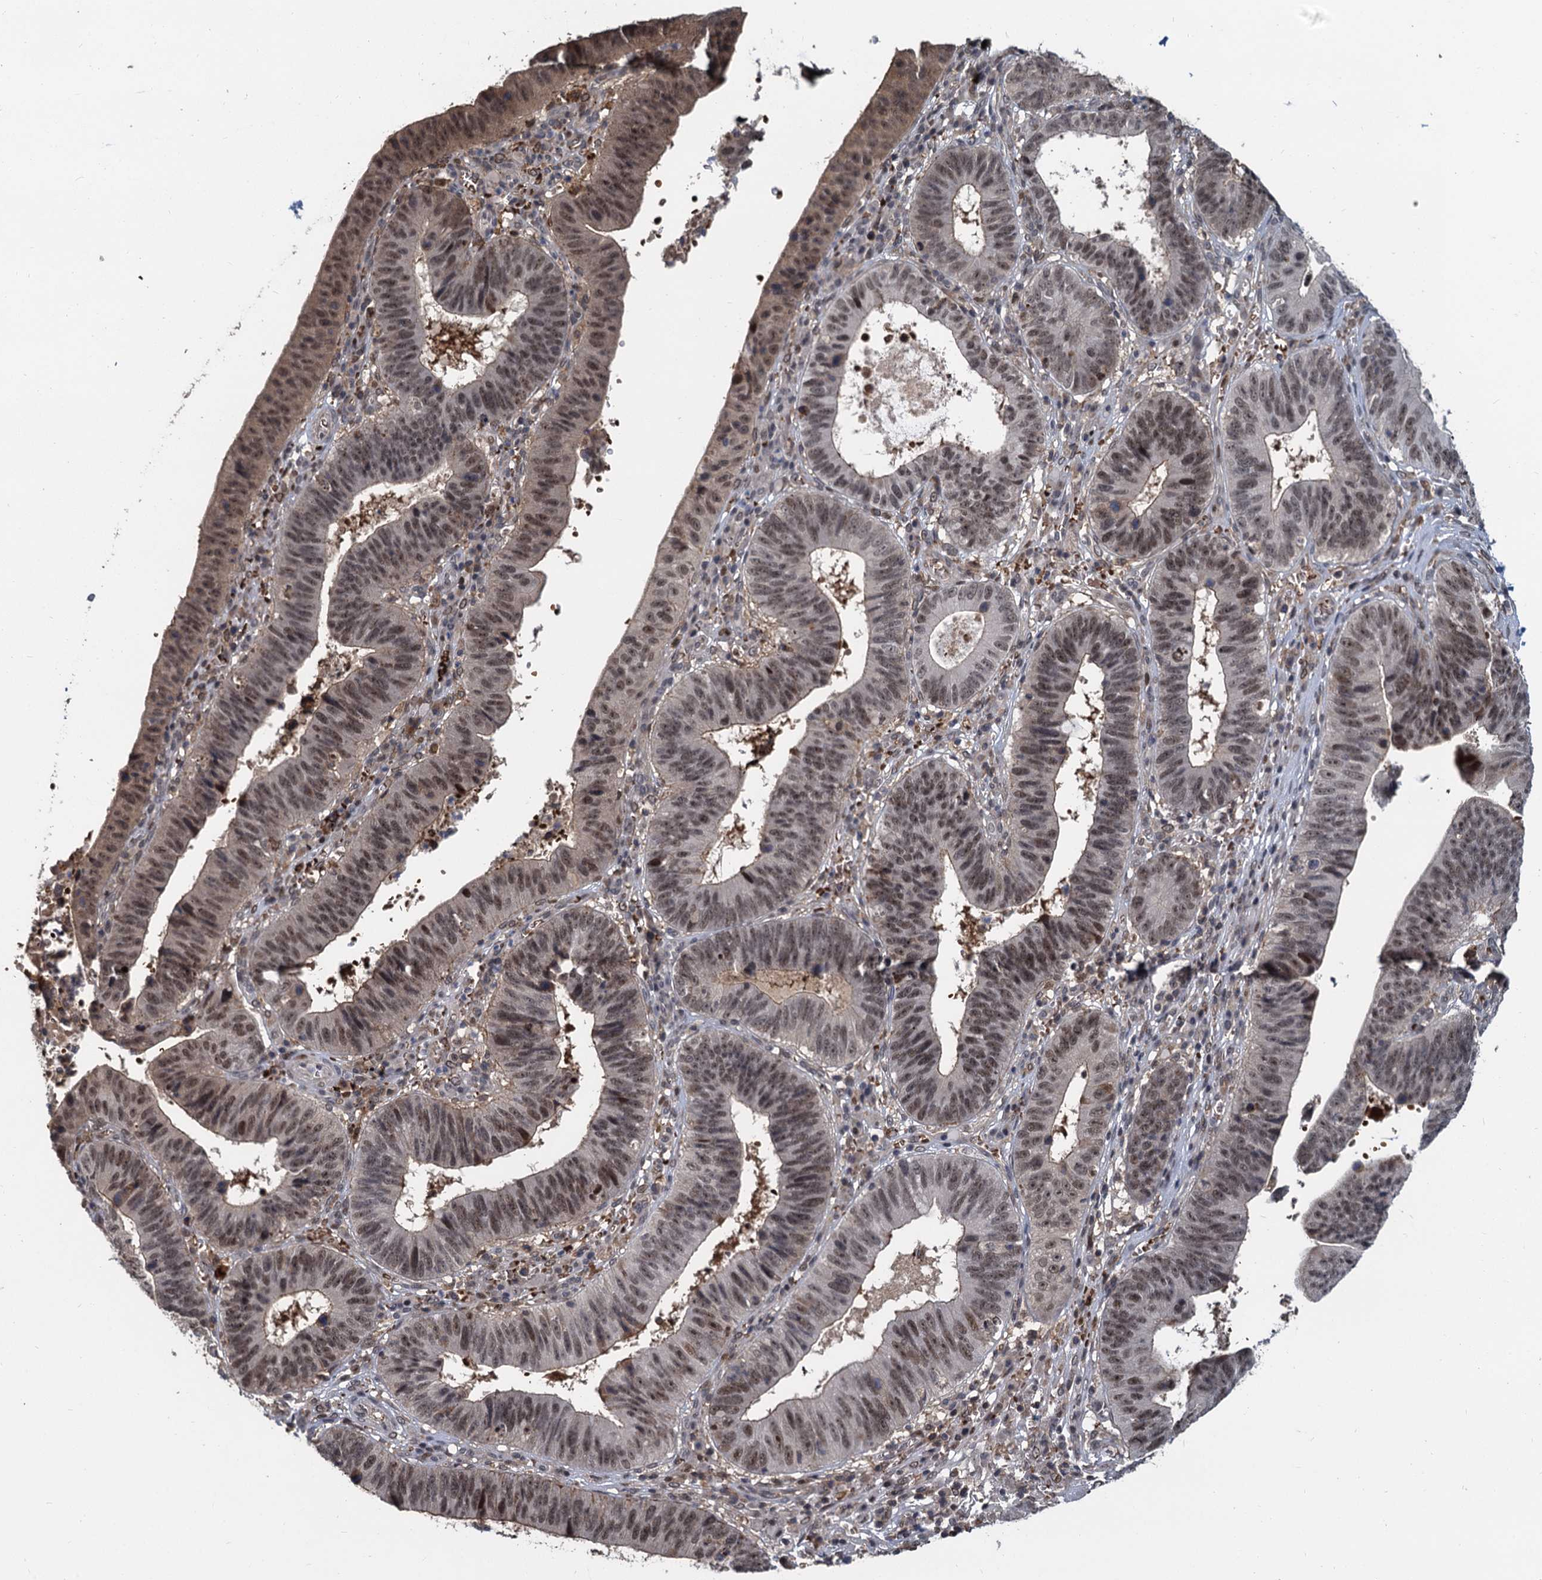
{"staining": {"intensity": "moderate", "quantity": ">75%", "location": "nuclear"}, "tissue": "stomach cancer", "cell_type": "Tumor cells", "image_type": "cancer", "snomed": [{"axis": "morphology", "description": "Adenocarcinoma, NOS"}, {"axis": "topography", "description": "Stomach"}], "caption": "Immunohistochemistry (IHC) of adenocarcinoma (stomach) exhibits medium levels of moderate nuclear expression in approximately >75% of tumor cells. The staining was performed using DAB (3,3'-diaminobenzidine) to visualize the protein expression in brown, while the nuclei were stained in blue with hematoxylin (Magnification: 20x).", "gene": "FANCI", "patient": {"sex": "male", "age": 59}}